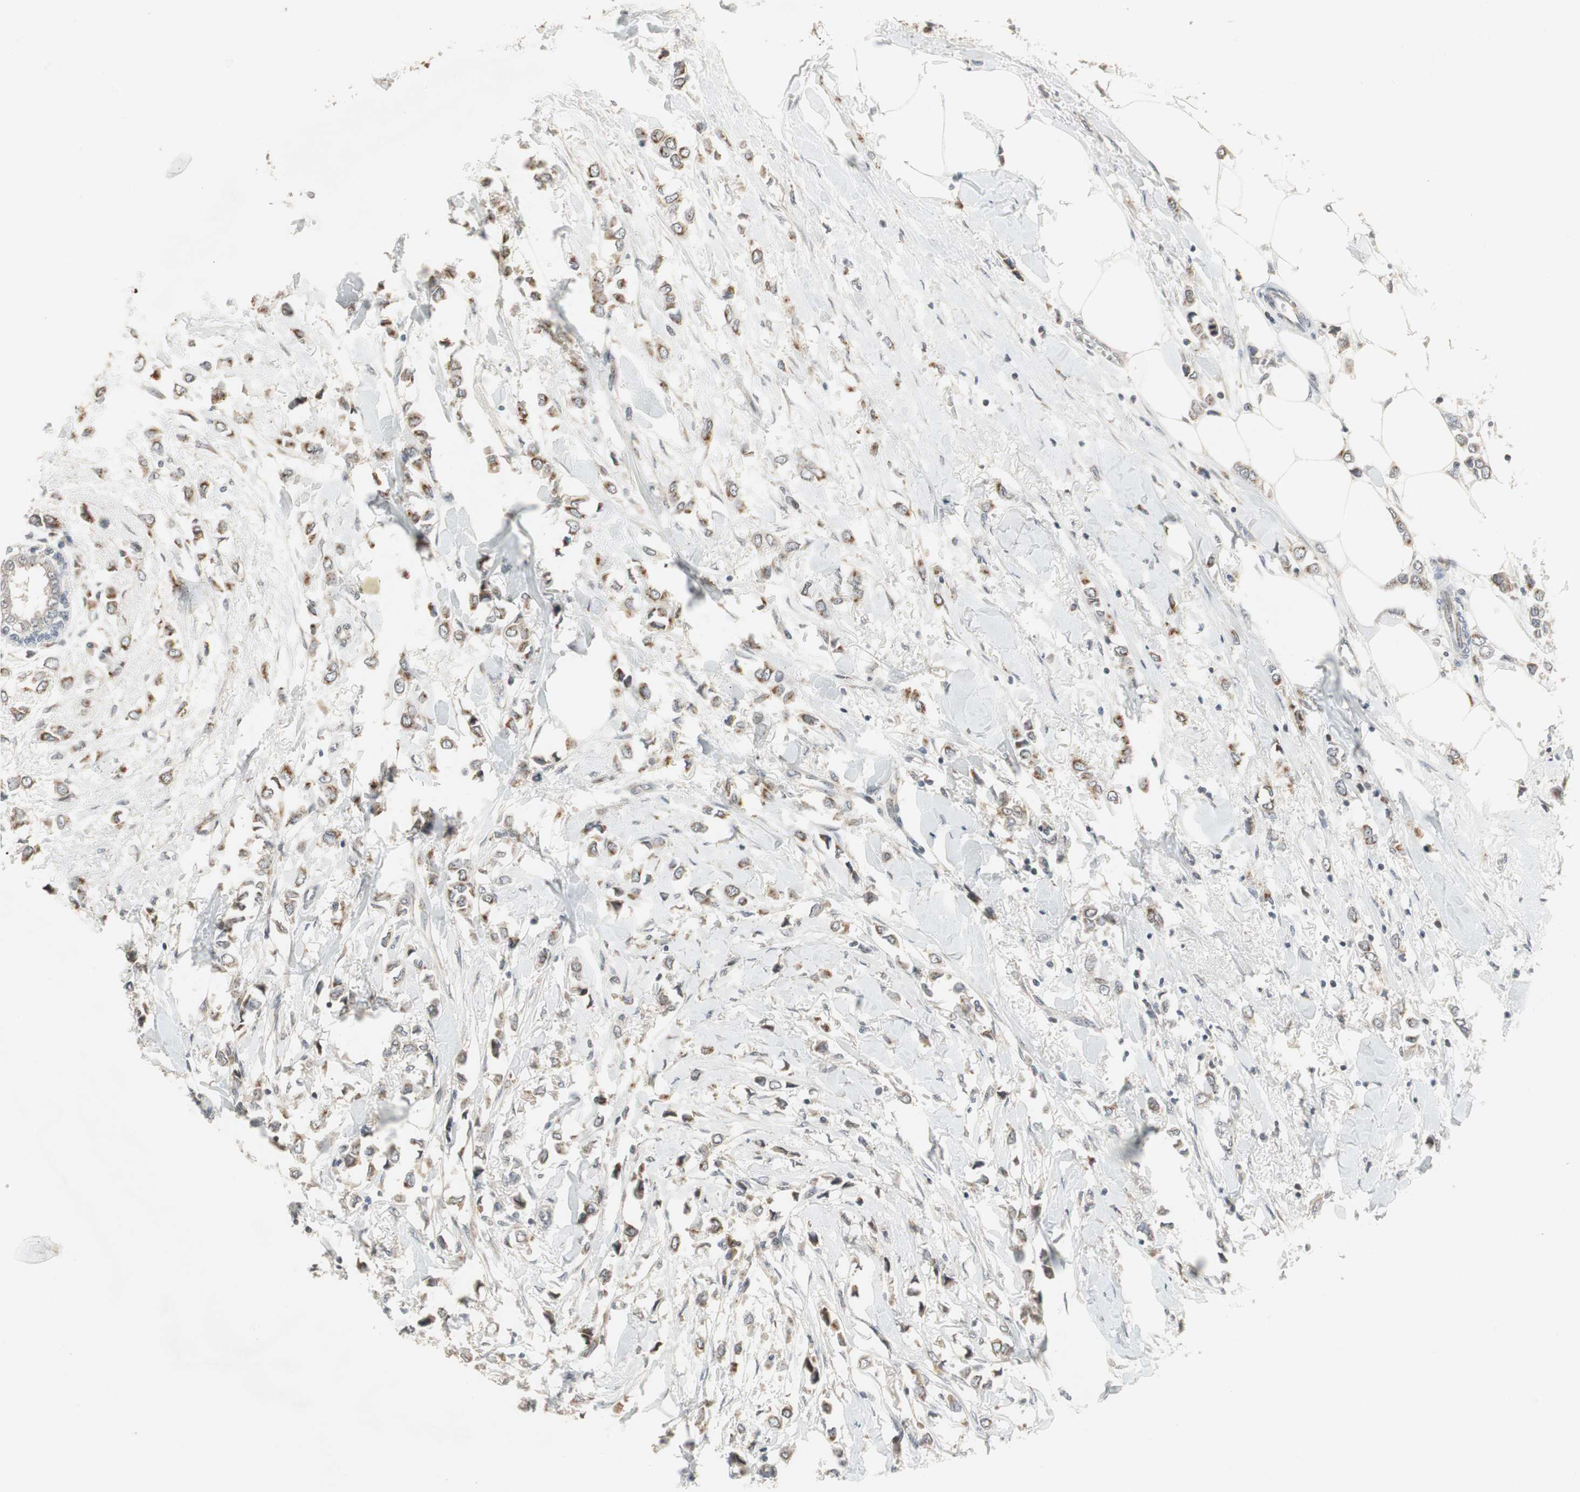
{"staining": {"intensity": "moderate", "quantity": "25%-75%", "location": "cytoplasmic/membranous"}, "tissue": "breast cancer", "cell_type": "Tumor cells", "image_type": "cancer", "snomed": [{"axis": "morphology", "description": "Lobular carcinoma"}, {"axis": "topography", "description": "Breast"}], "caption": "Moderate cytoplasmic/membranous positivity for a protein is appreciated in approximately 25%-75% of tumor cells of breast cancer (lobular carcinoma) using IHC.", "gene": "SNX4", "patient": {"sex": "female", "age": 51}}